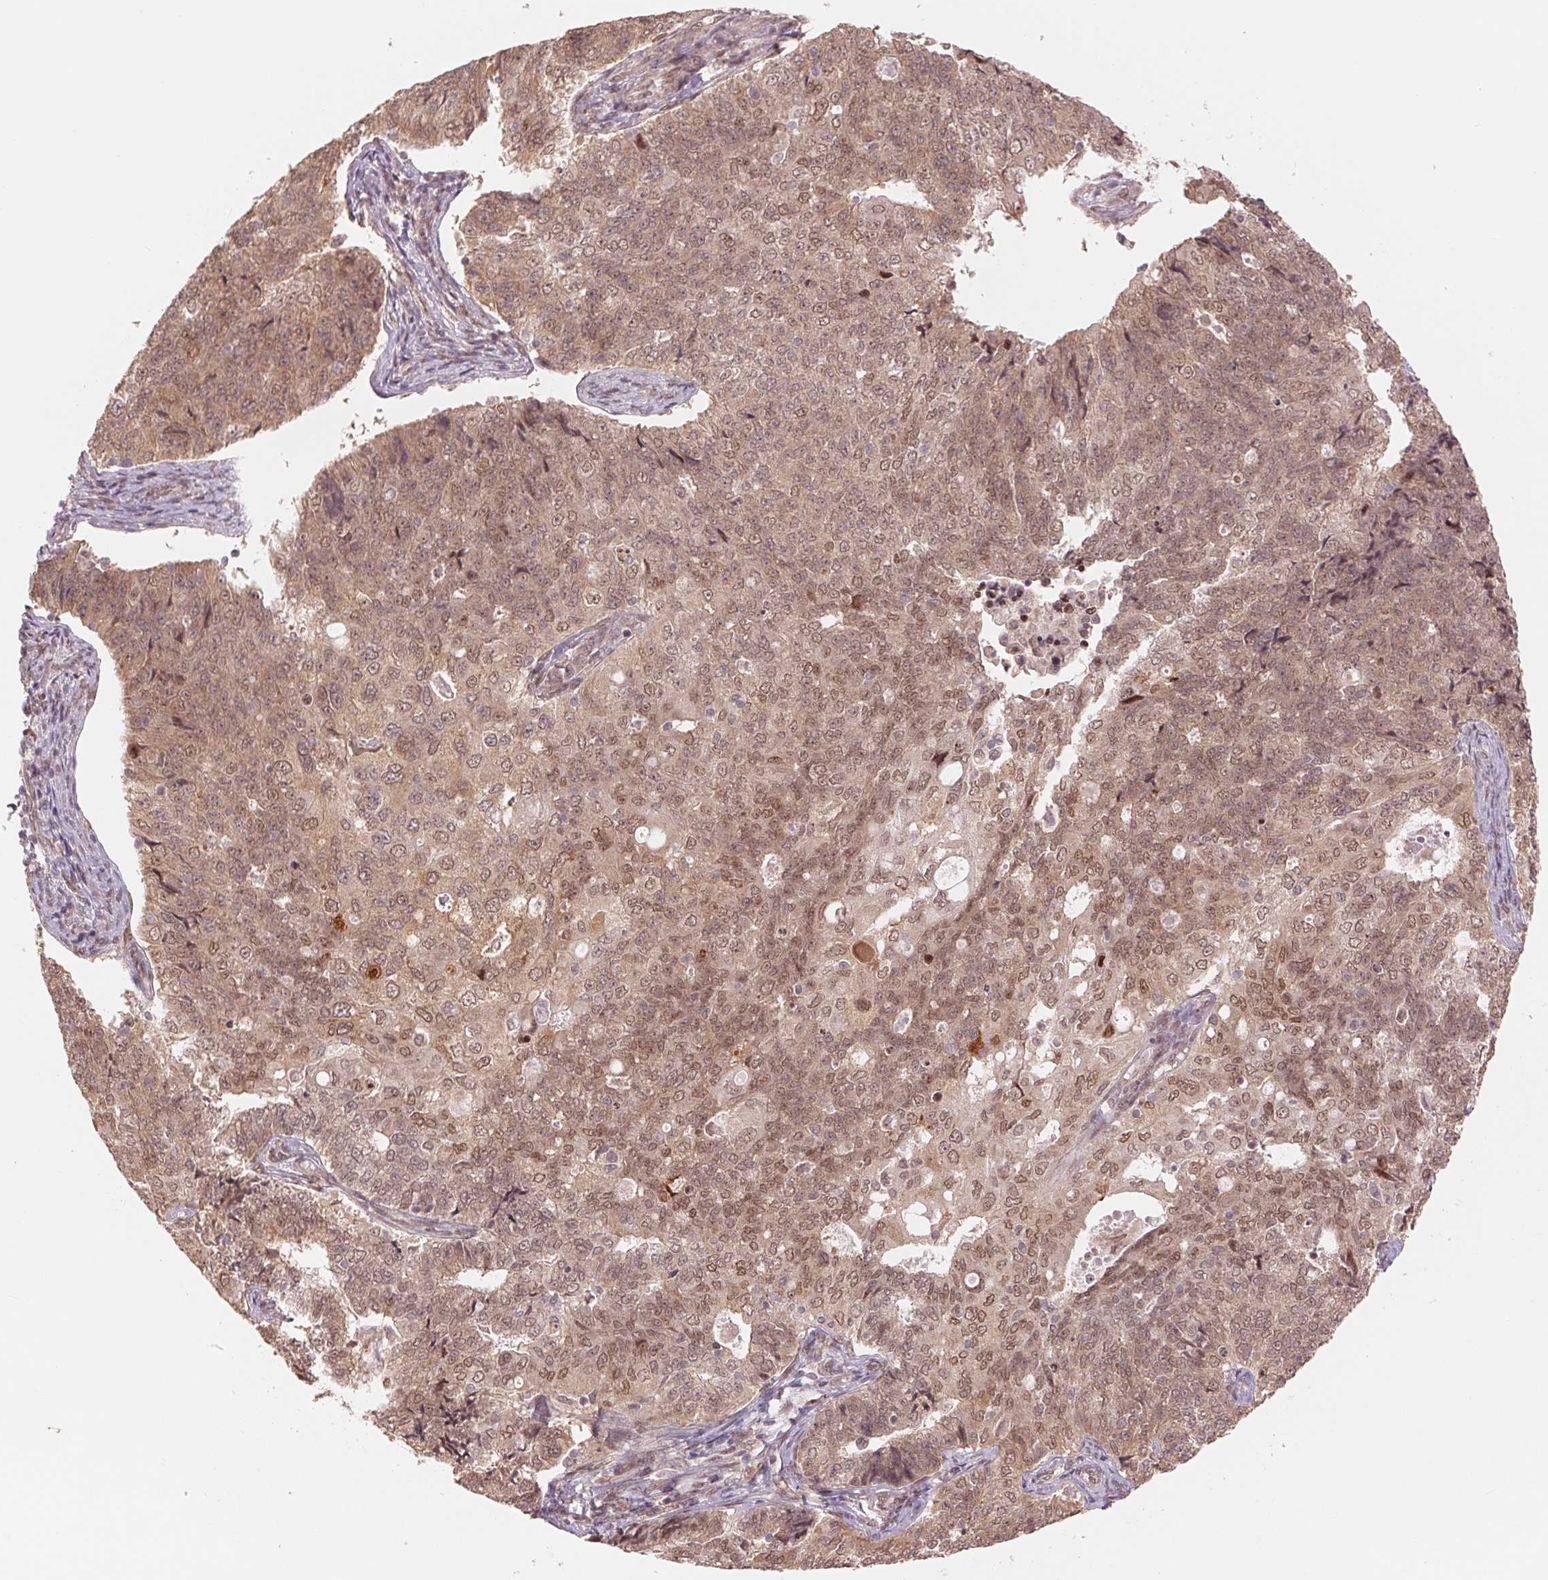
{"staining": {"intensity": "moderate", "quantity": ">75%", "location": "cytoplasmic/membranous,nuclear"}, "tissue": "endometrial cancer", "cell_type": "Tumor cells", "image_type": "cancer", "snomed": [{"axis": "morphology", "description": "Adenocarcinoma, NOS"}, {"axis": "topography", "description": "Endometrium"}], "caption": "A brown stain labels moderate cytoplasmic/membranous and nuclear positivity of a protein in endometrial adenocarcinoma tumor cells. The staining was performed using DAB (3,3'-diaminobenzidine) to visualize the protein expression in brown, while the nuclei were stained in blue with hematoxylin (Magnification: 20x).", "gene": "ERI3", "patient": {"sex": "female", "age": 43}}